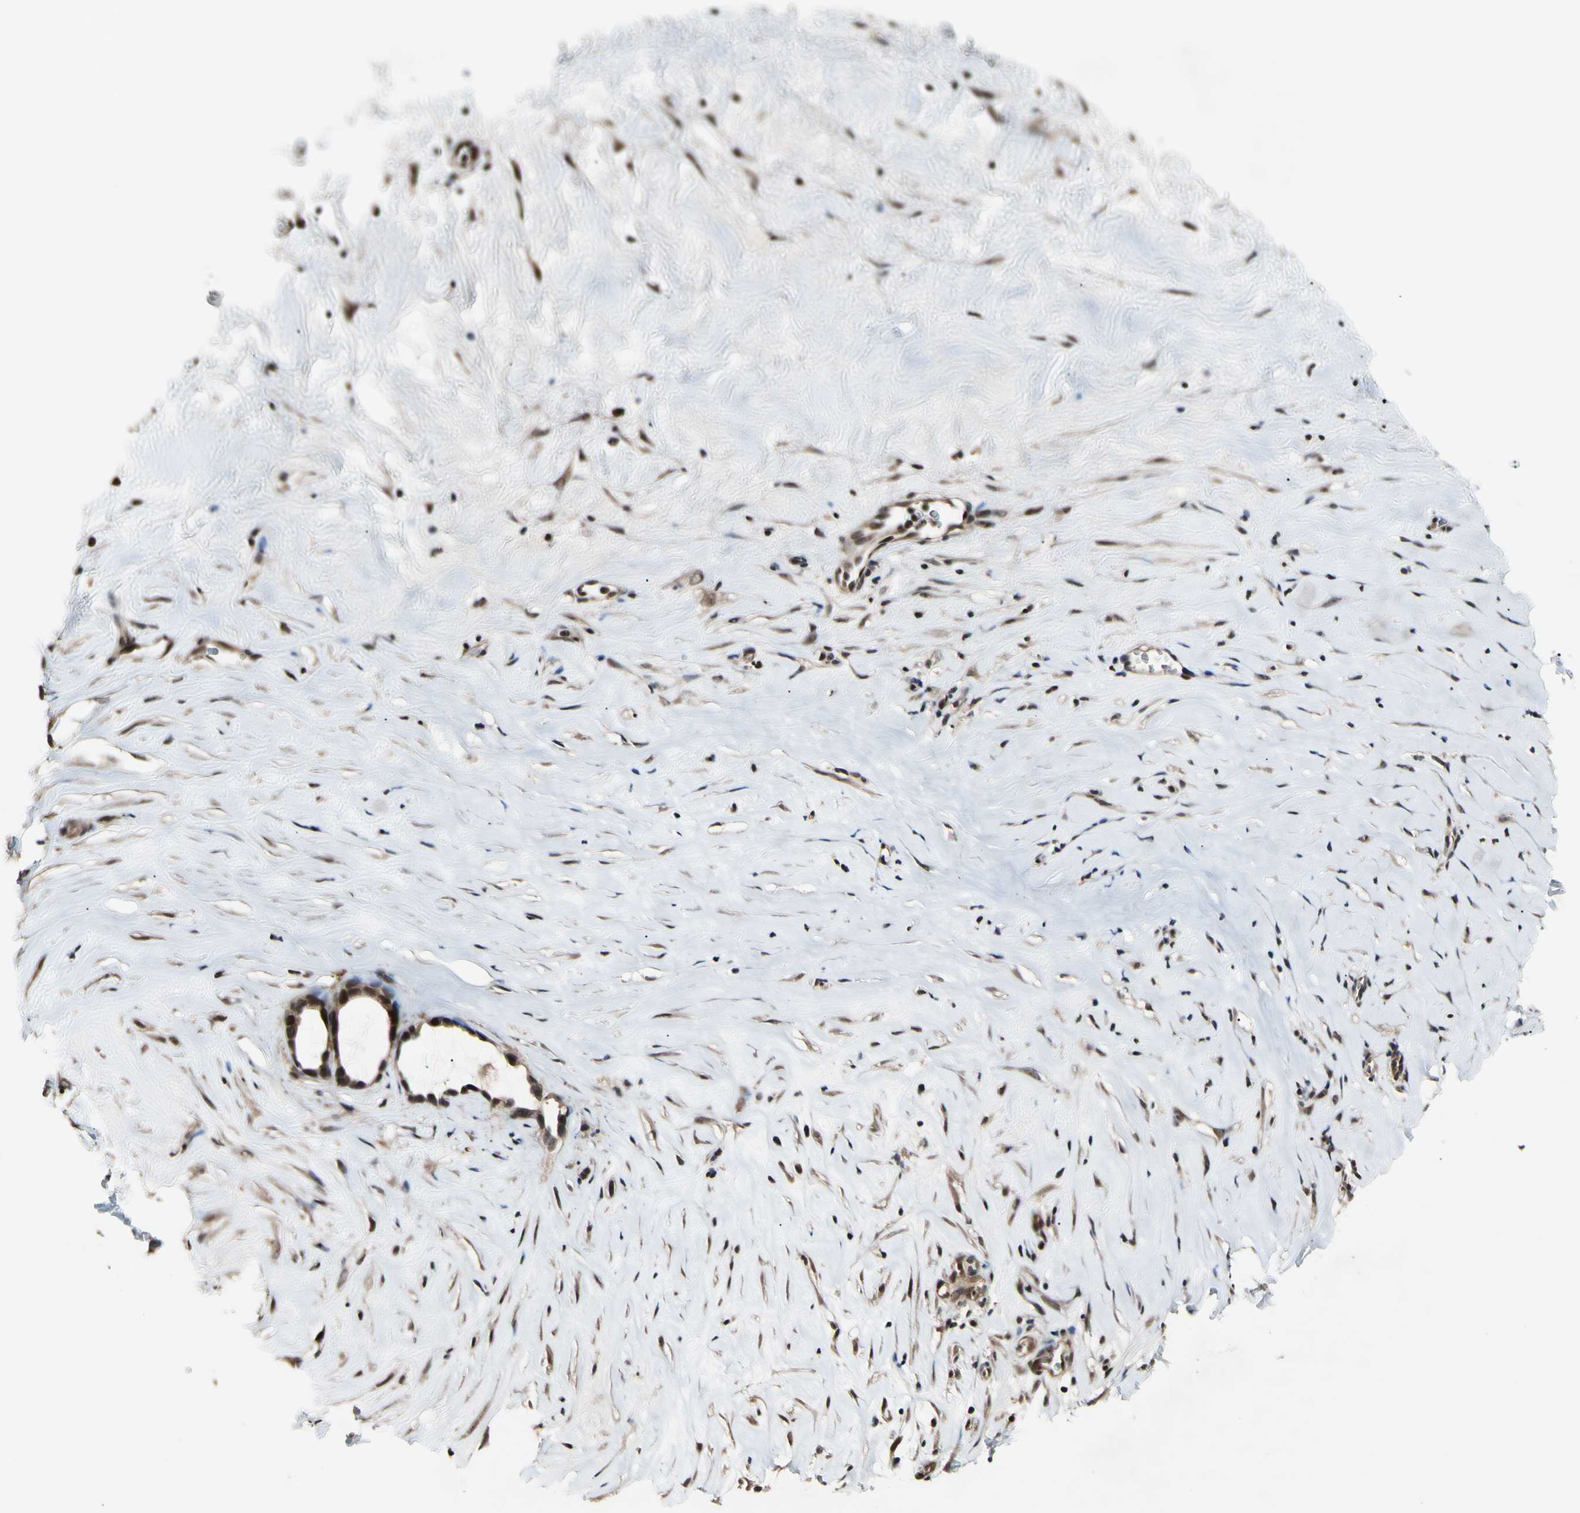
{"staining": {"intensity": "weak", "quantity": ">75%", "location": "cytoplasmic/membranous,nuclear"}, "tissue": "liver cancer", "cell_type": "Tumor cells", "image_type": "cancer", "snomed": [{"axis": "morphology", "description": "Cholangiocarcinoma"}, {"axis": "topography", "description": "Liver"}], "caption": "Weak cytoplasmic/membranous and nuclear protein staining is identified in approximately >75% of tumor cells in liver cholangiocarcinoma.", "gene": "PSMD10", "patient": {"sex": "female", "age": 65}}